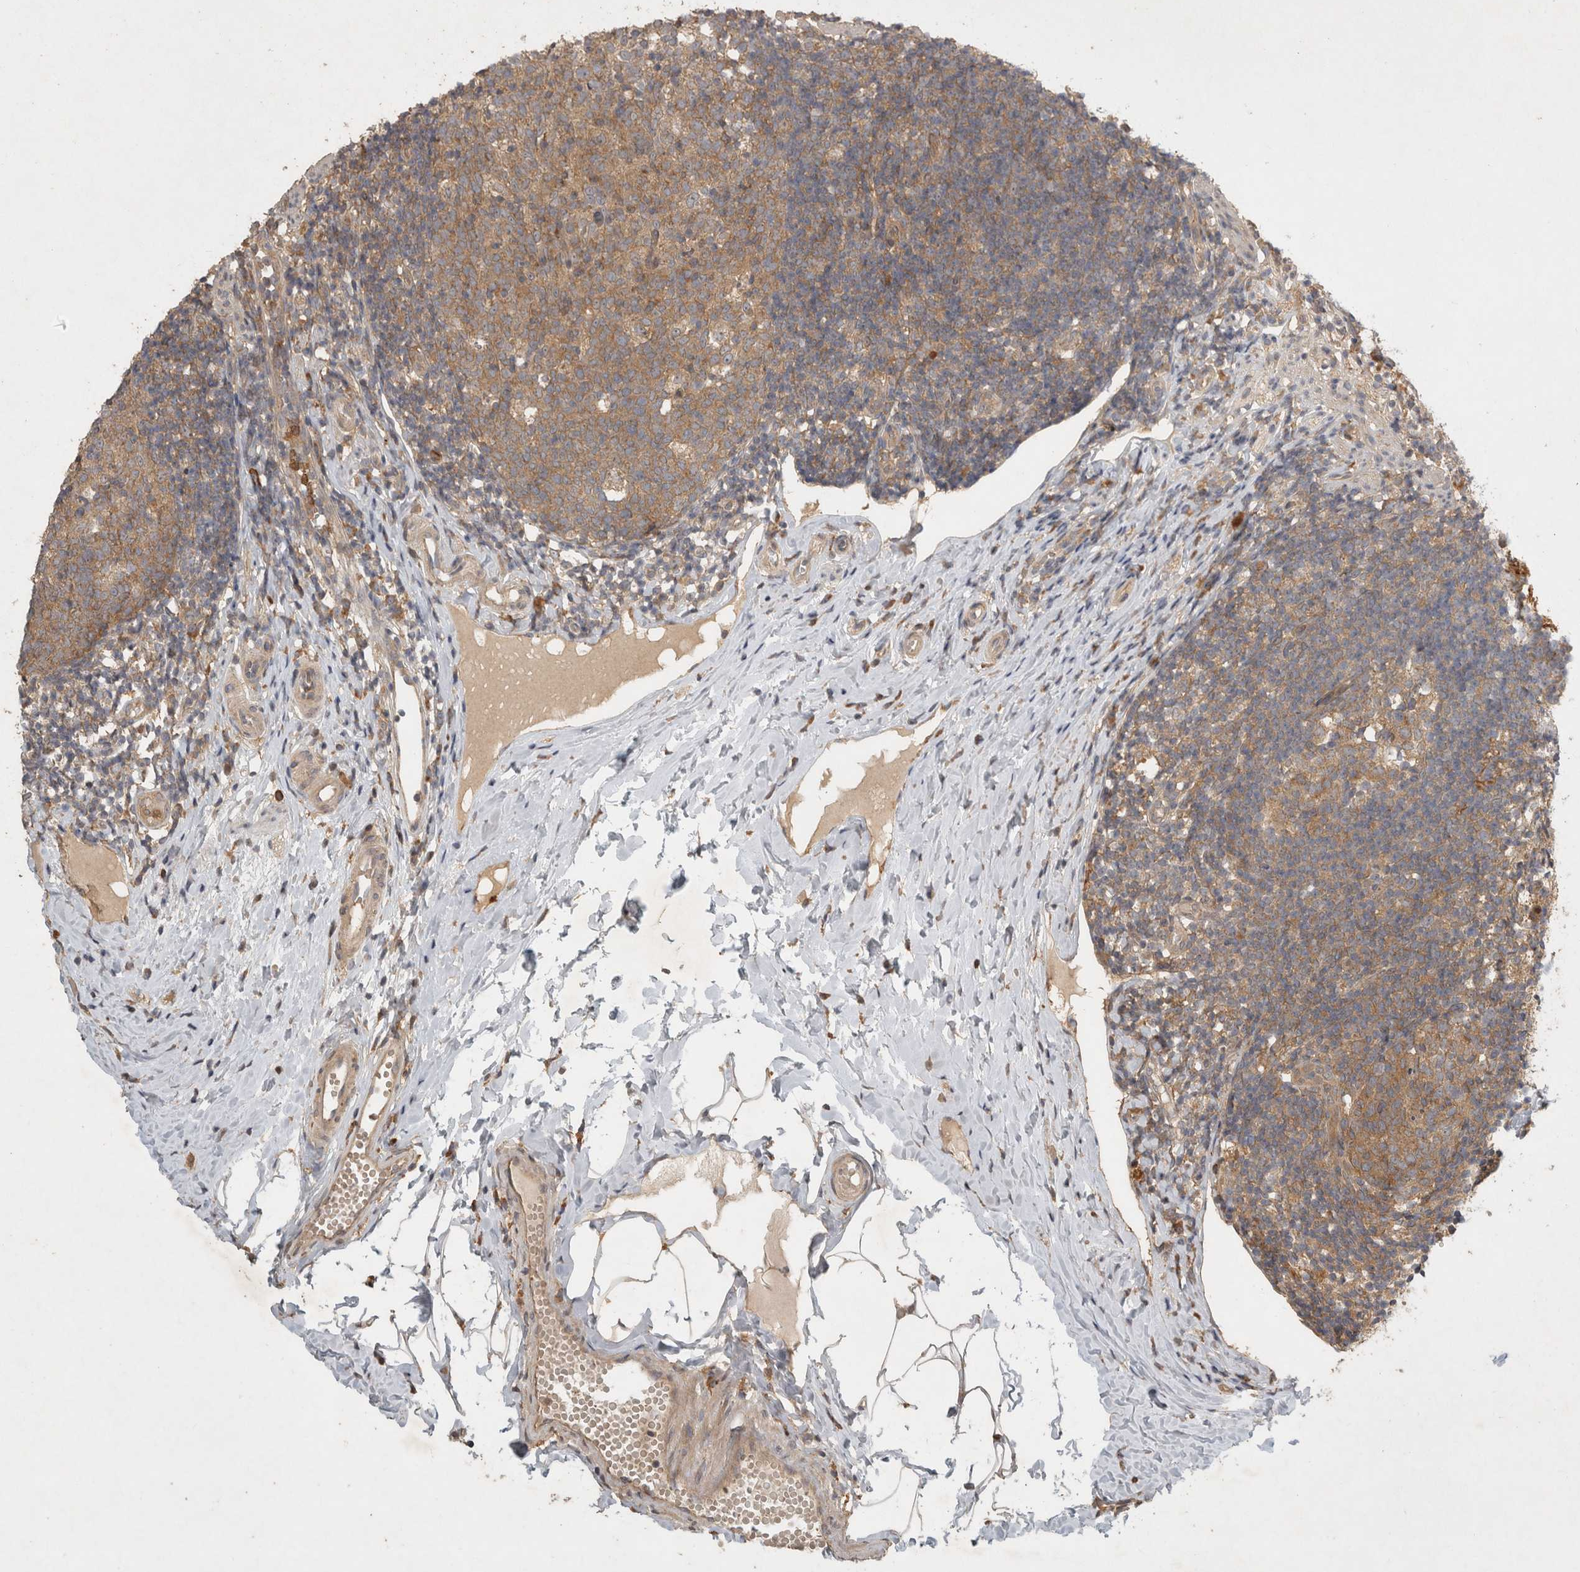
{"staining": {"intensity": "moderate", "quantity": ">75%", "location": "cytoplasmic/membranous"}, "tissue": "appendix", "cell_type": "Glandular cells", "image_type": "normal", "snomed": [{"axis": "morphology", "description": "Normal tissue, NOS"}, {"axis": "topography", "description": "Appendix"}], "caption": "Immunohistochemistry (IHC) image of benign appendix: human appendix stained using immunohistochemistry demonstrates medium levels of moderate protein expression localized specifically in the cytoplasmic/membranous of glandular cells, appearing as a cytoplasmic/membranous brown color.", "gene": "VEPH1", "patient": {"sex": "female", "age": 20}}